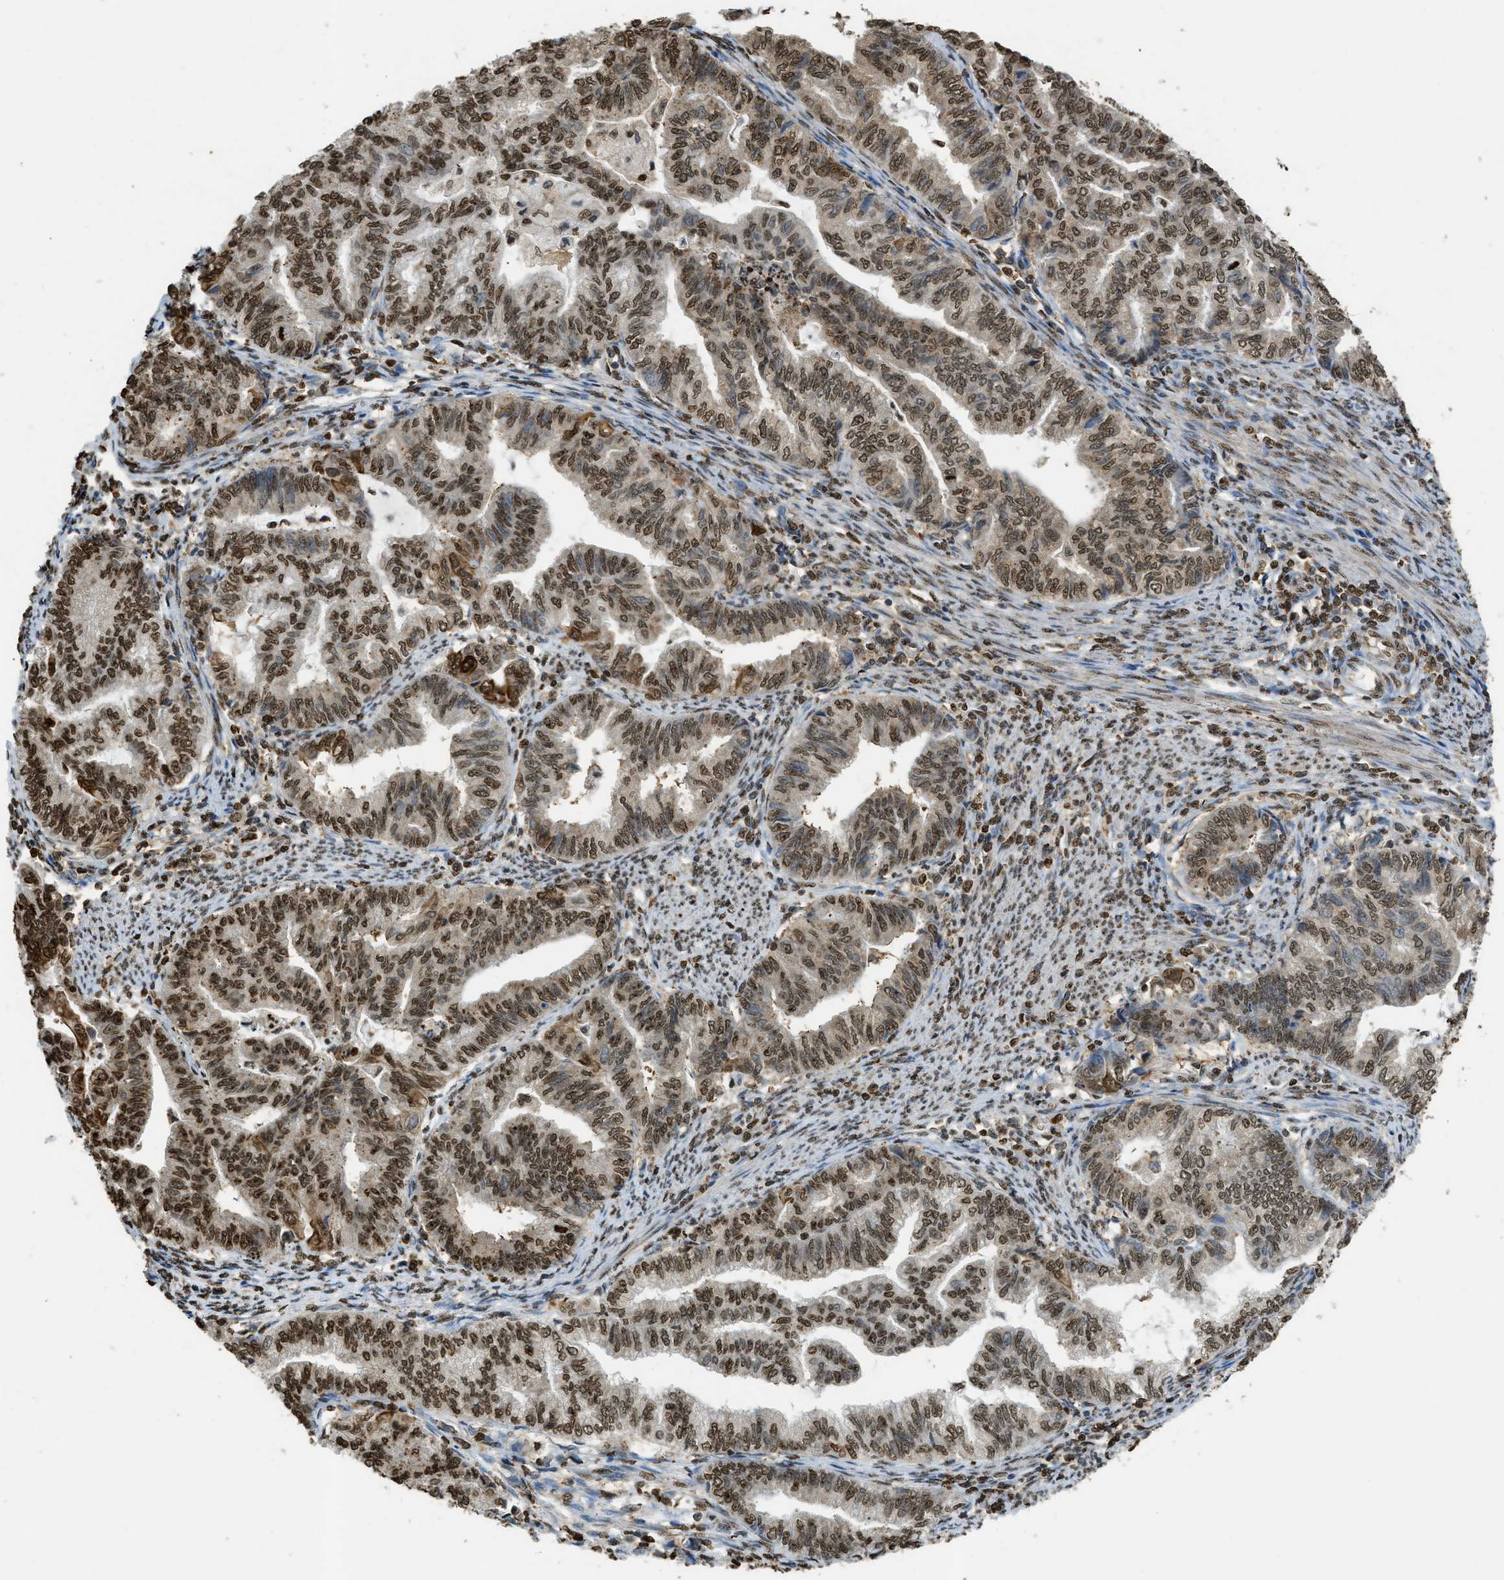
{"staining": {"intensity": "strong", "quantity": ">75%", "location": "nuclear"}, "tissue": "endometrial cancer", "cell_type": "Tumor cells", "image_type": "cancer", "snomed": [{"axis": "morphology", "description": "Adenocarcinoma, NOS"}, {"axis": "topography", "description": "Endometrium"}], "caption": "Strong nuclear positivity is present in approximately >75% of tumor cells in endometrial cancer.", "gene": "NR5A2", "patient": {"sex": "female", "age": 79}}